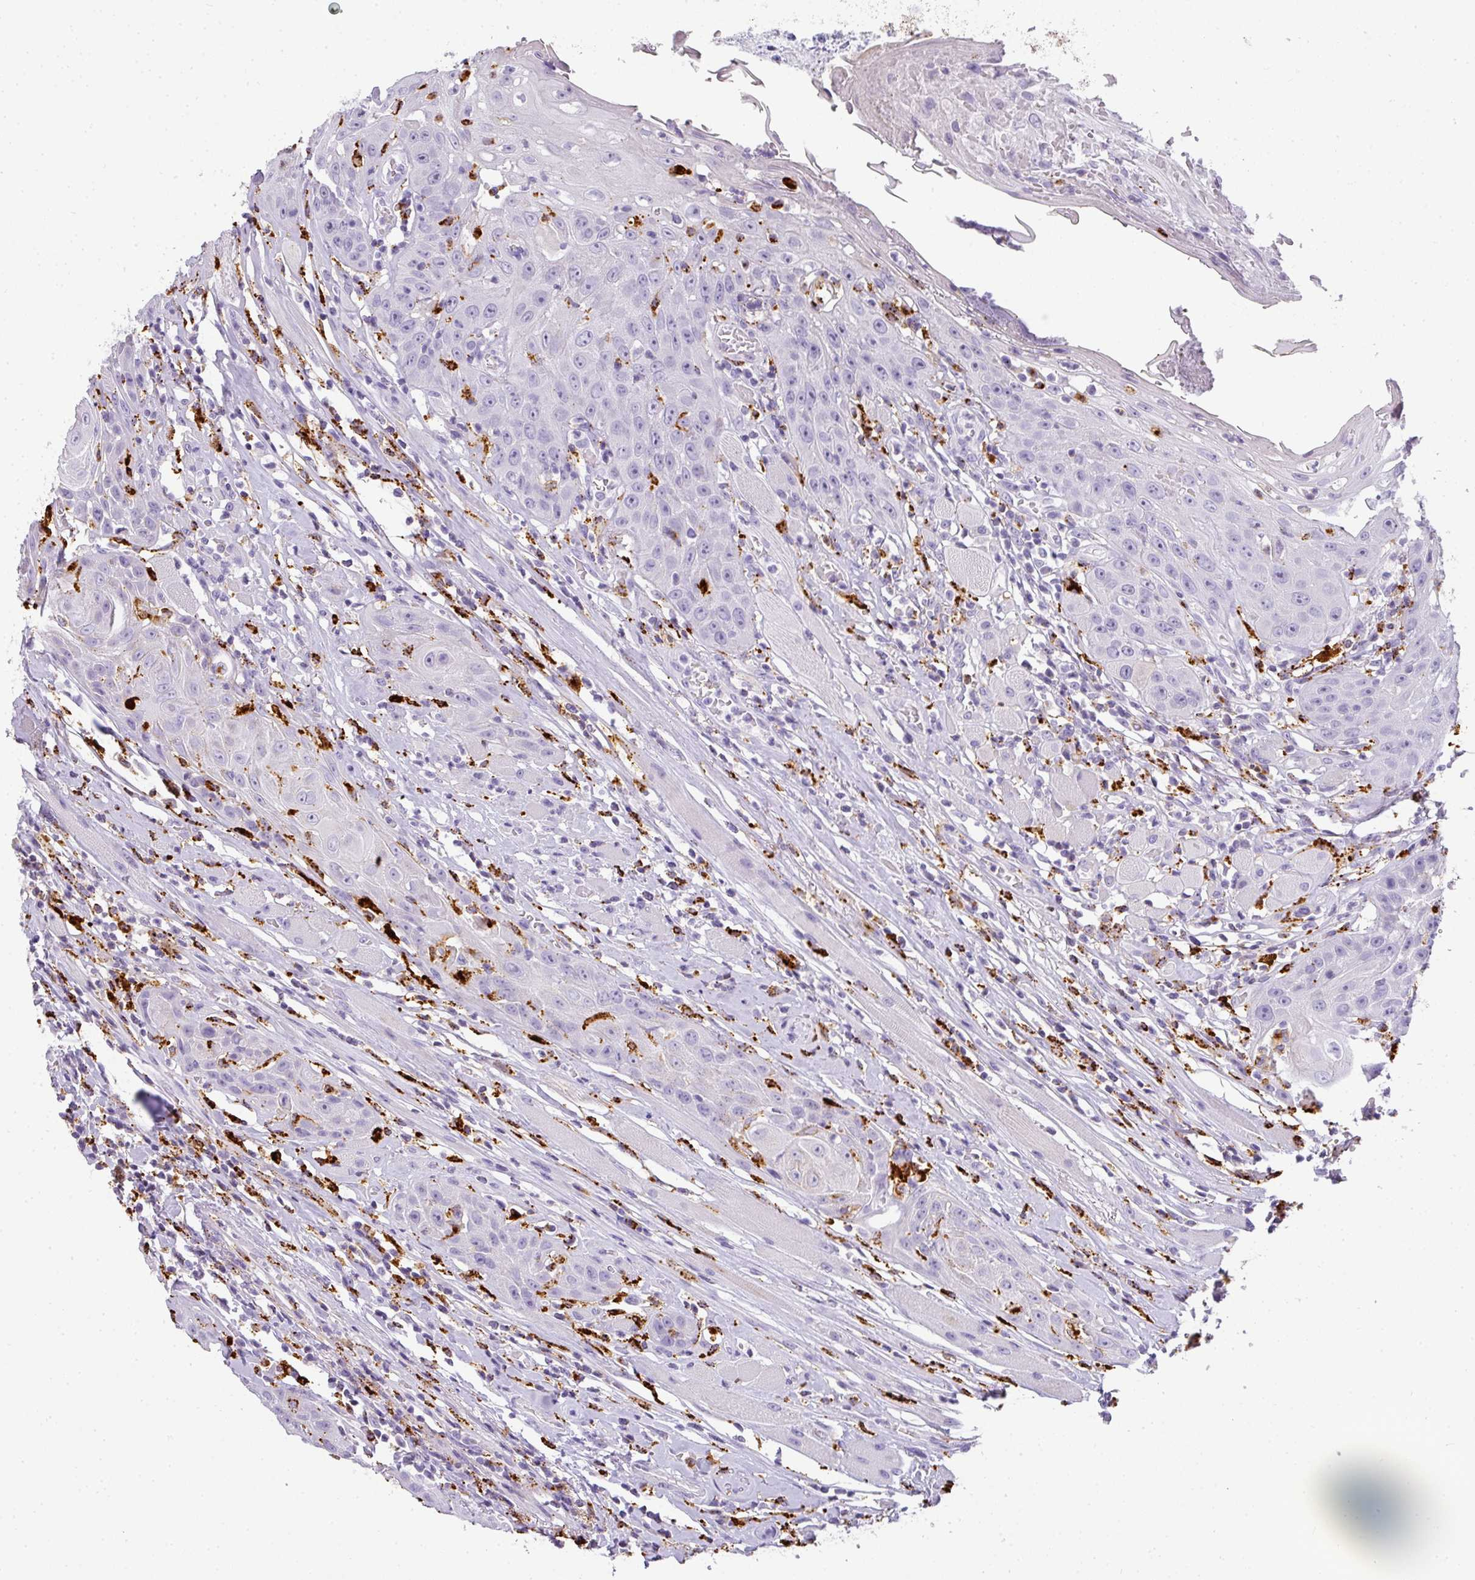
{"staining": {"intensity": "negative", "quantity": "none", "location": "none"}, "tissue": "head and neck cancer", "cell_type": "Tumor cells", "image_type": "cancer", "snomed": [{"axis": "morphology", "description": "Squamous cell carcinoma, NOS"}, {"axis": "topography", "description": "Head-Neck"}], "caption": "Immunohistochemistry (IHC) of human head and neck cancer (squamous cell carcinoma) demonstrates no positivity in tumor cells.", "gene": "MMACHC", "patient": {"sex": "female", "age": 59}}